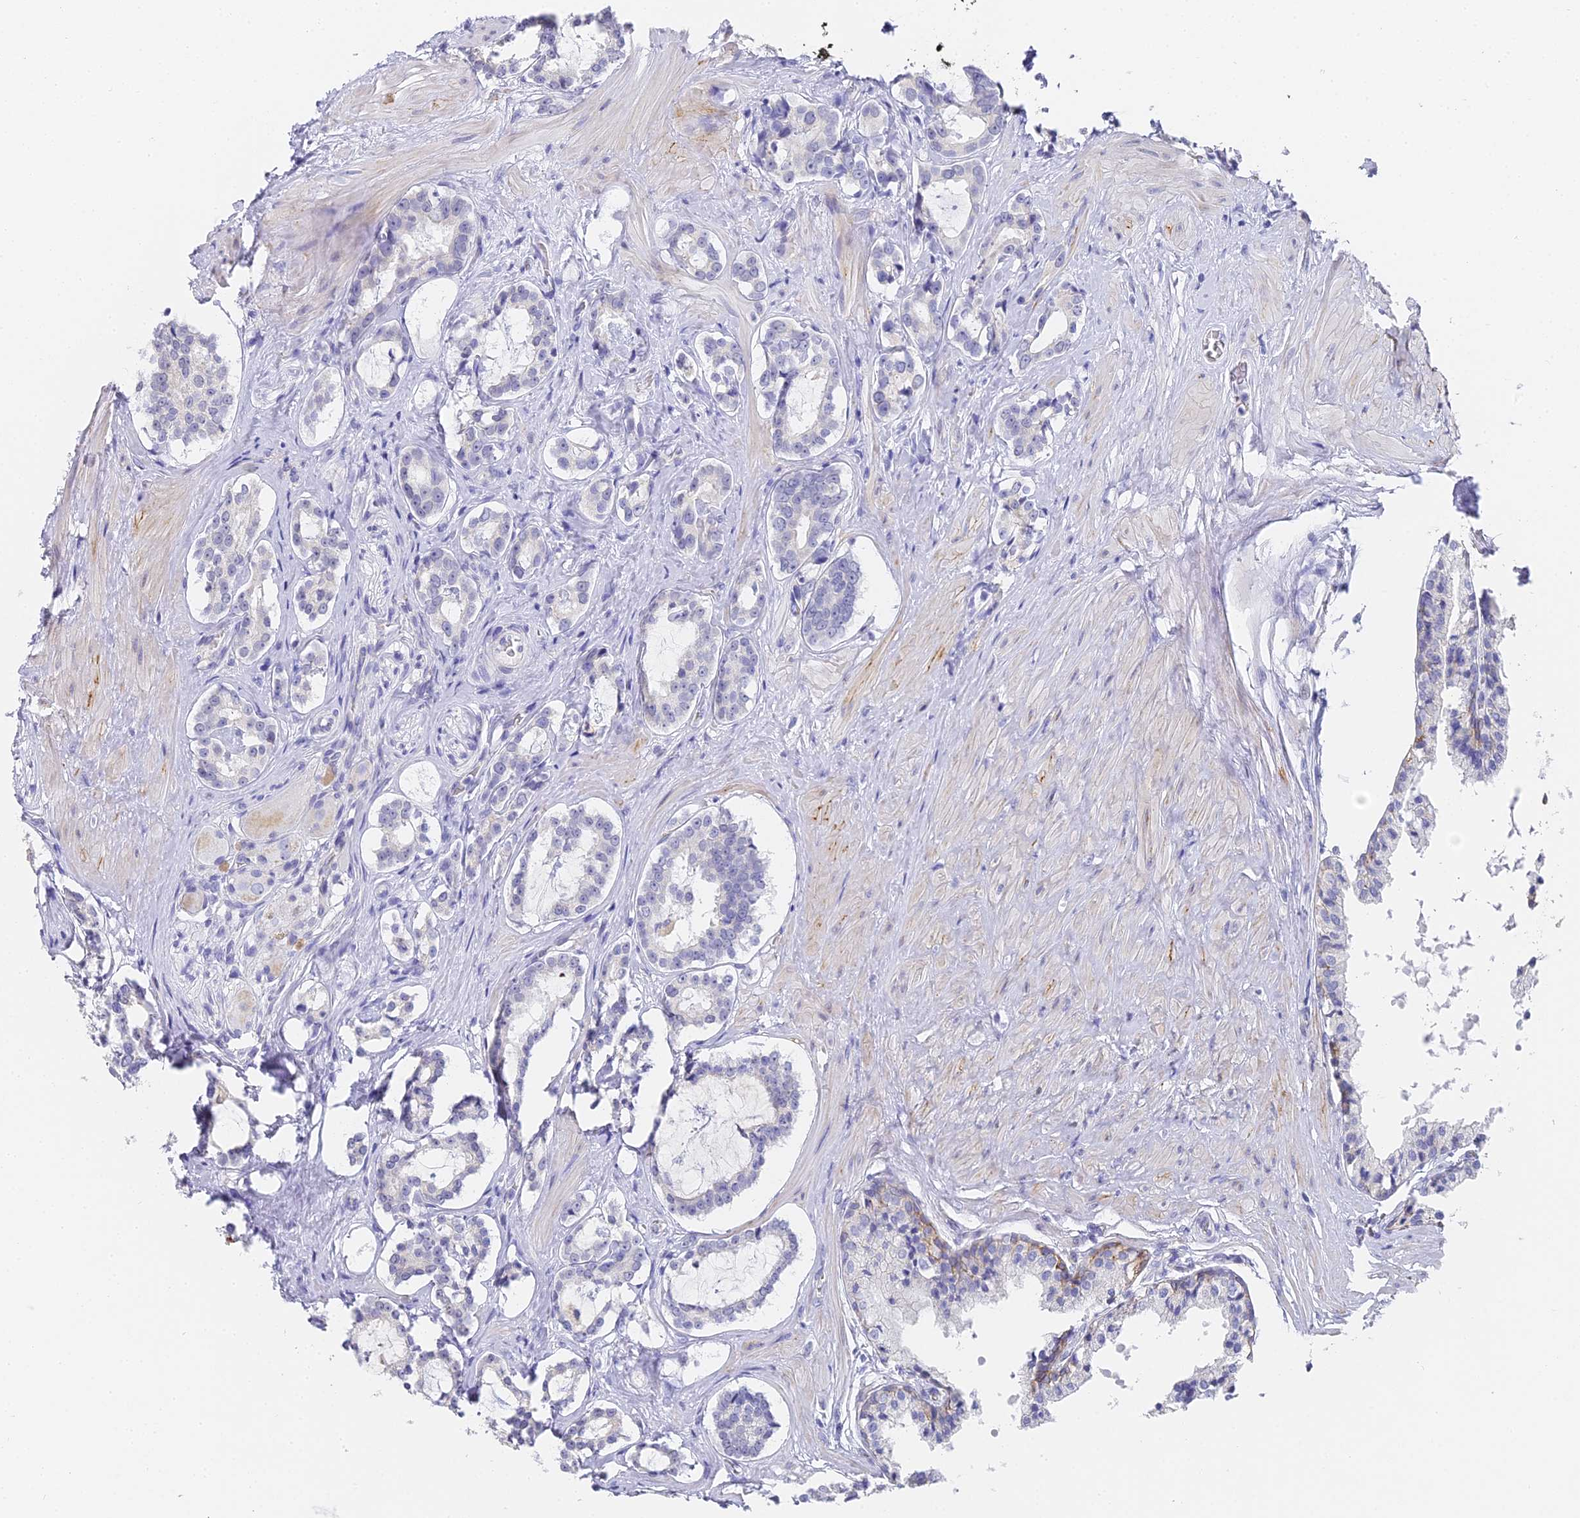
{"staining": {"intensity": "negative", "quantity": "none", "location": "none"}, "tissue": "prostate cancer", "cell_type": "Tumor cells", "image_type": "cancer", "snomed": [{"axis": "morphology", "description": "Adenocarcinoma, High grade"}, {"axis": "topography", "description": "Prostate"}], "caption": "This is a micrograph of immunohistochemistry (IHC) staining of high-grade adenocarcinoma (prostate), which shows no positivity in tumor cells.", "gene": "GJA1", "patient": {"sex": "male", "age": 58}}